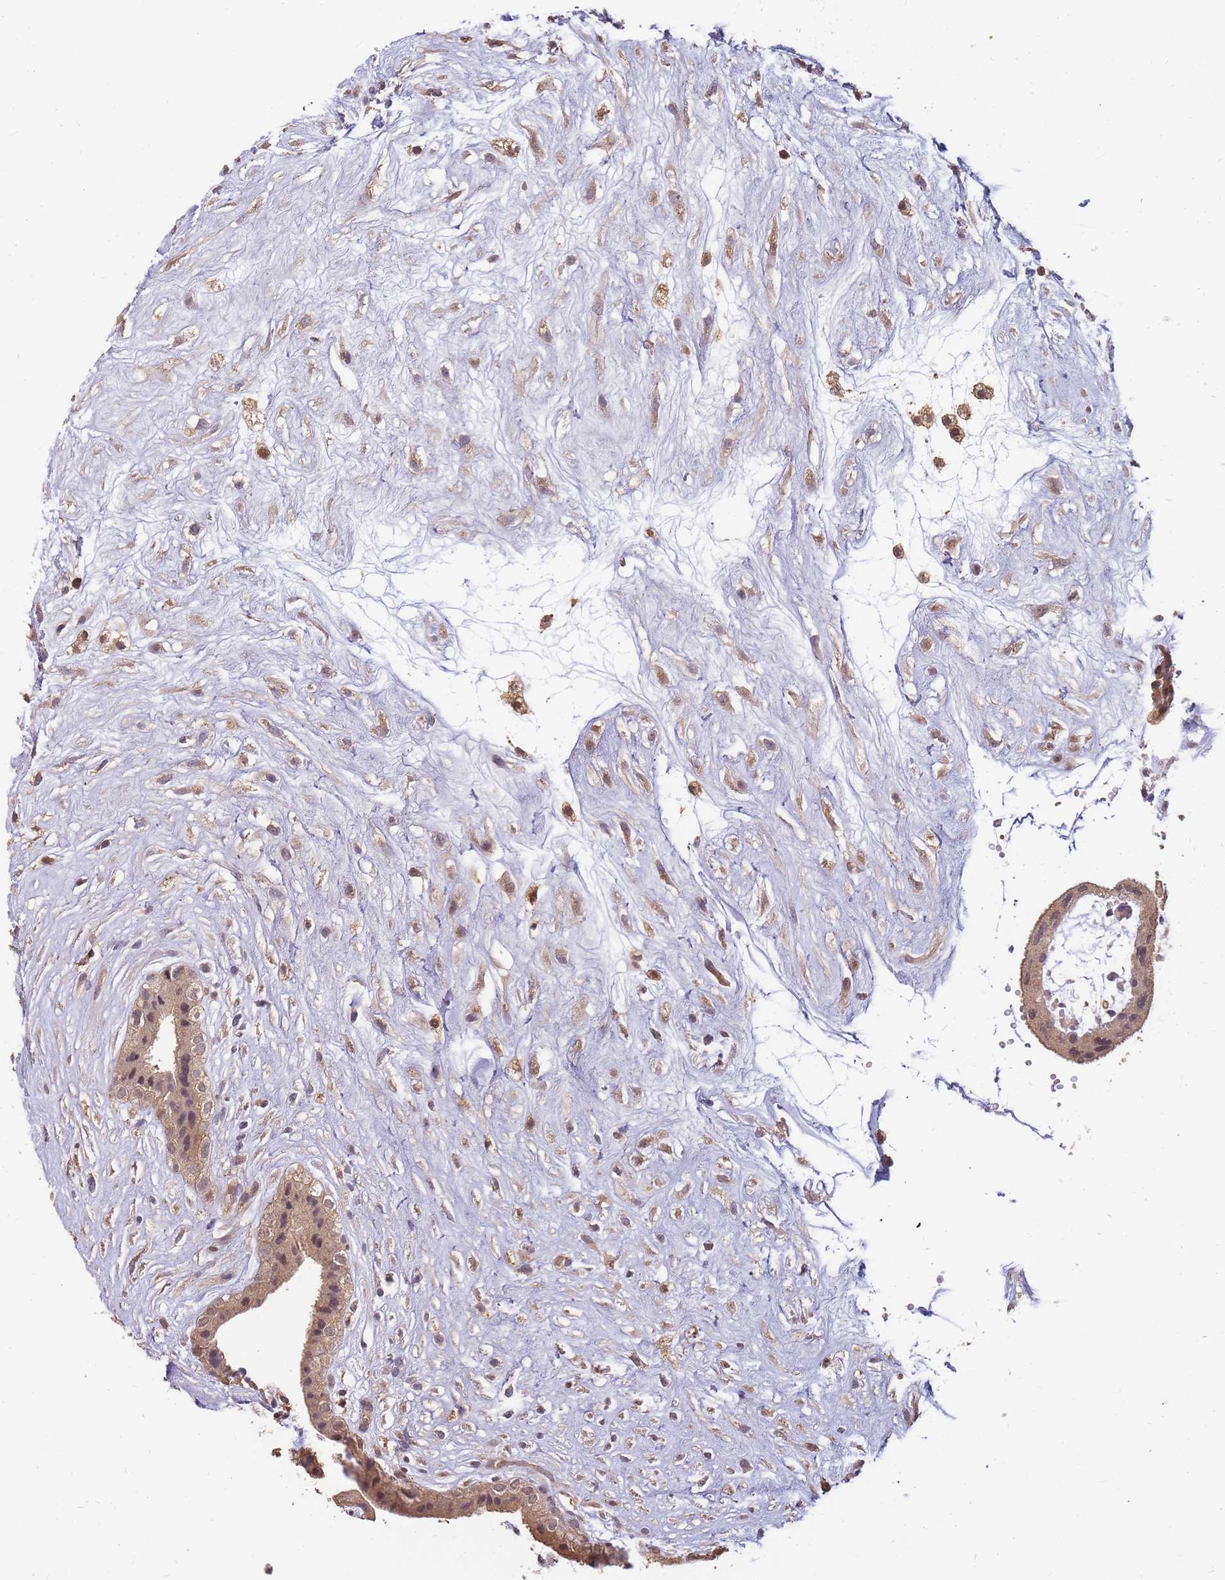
{"staining": {"intensity": "weak", "quantity": ">75%", "location": "cytoplasmic/membranous"}, "tissue": "placenta", "cell_type": "Decidual cells", "image_type": "normal", "snomed": [{"axis": "morphology", "description": "Normal tissue, NOS"}, {"axis": "topography", "description": "Placenta"}], "caption": "Immunohistochemical staining of unremarkable human placenta displays >75% levels of weak cytoplasmic/membranous protein positivity in approximately >75% of decidual cells.", "gene": "CDKN2AIPNL", "patient": {"sex": "female", "age": 18}}